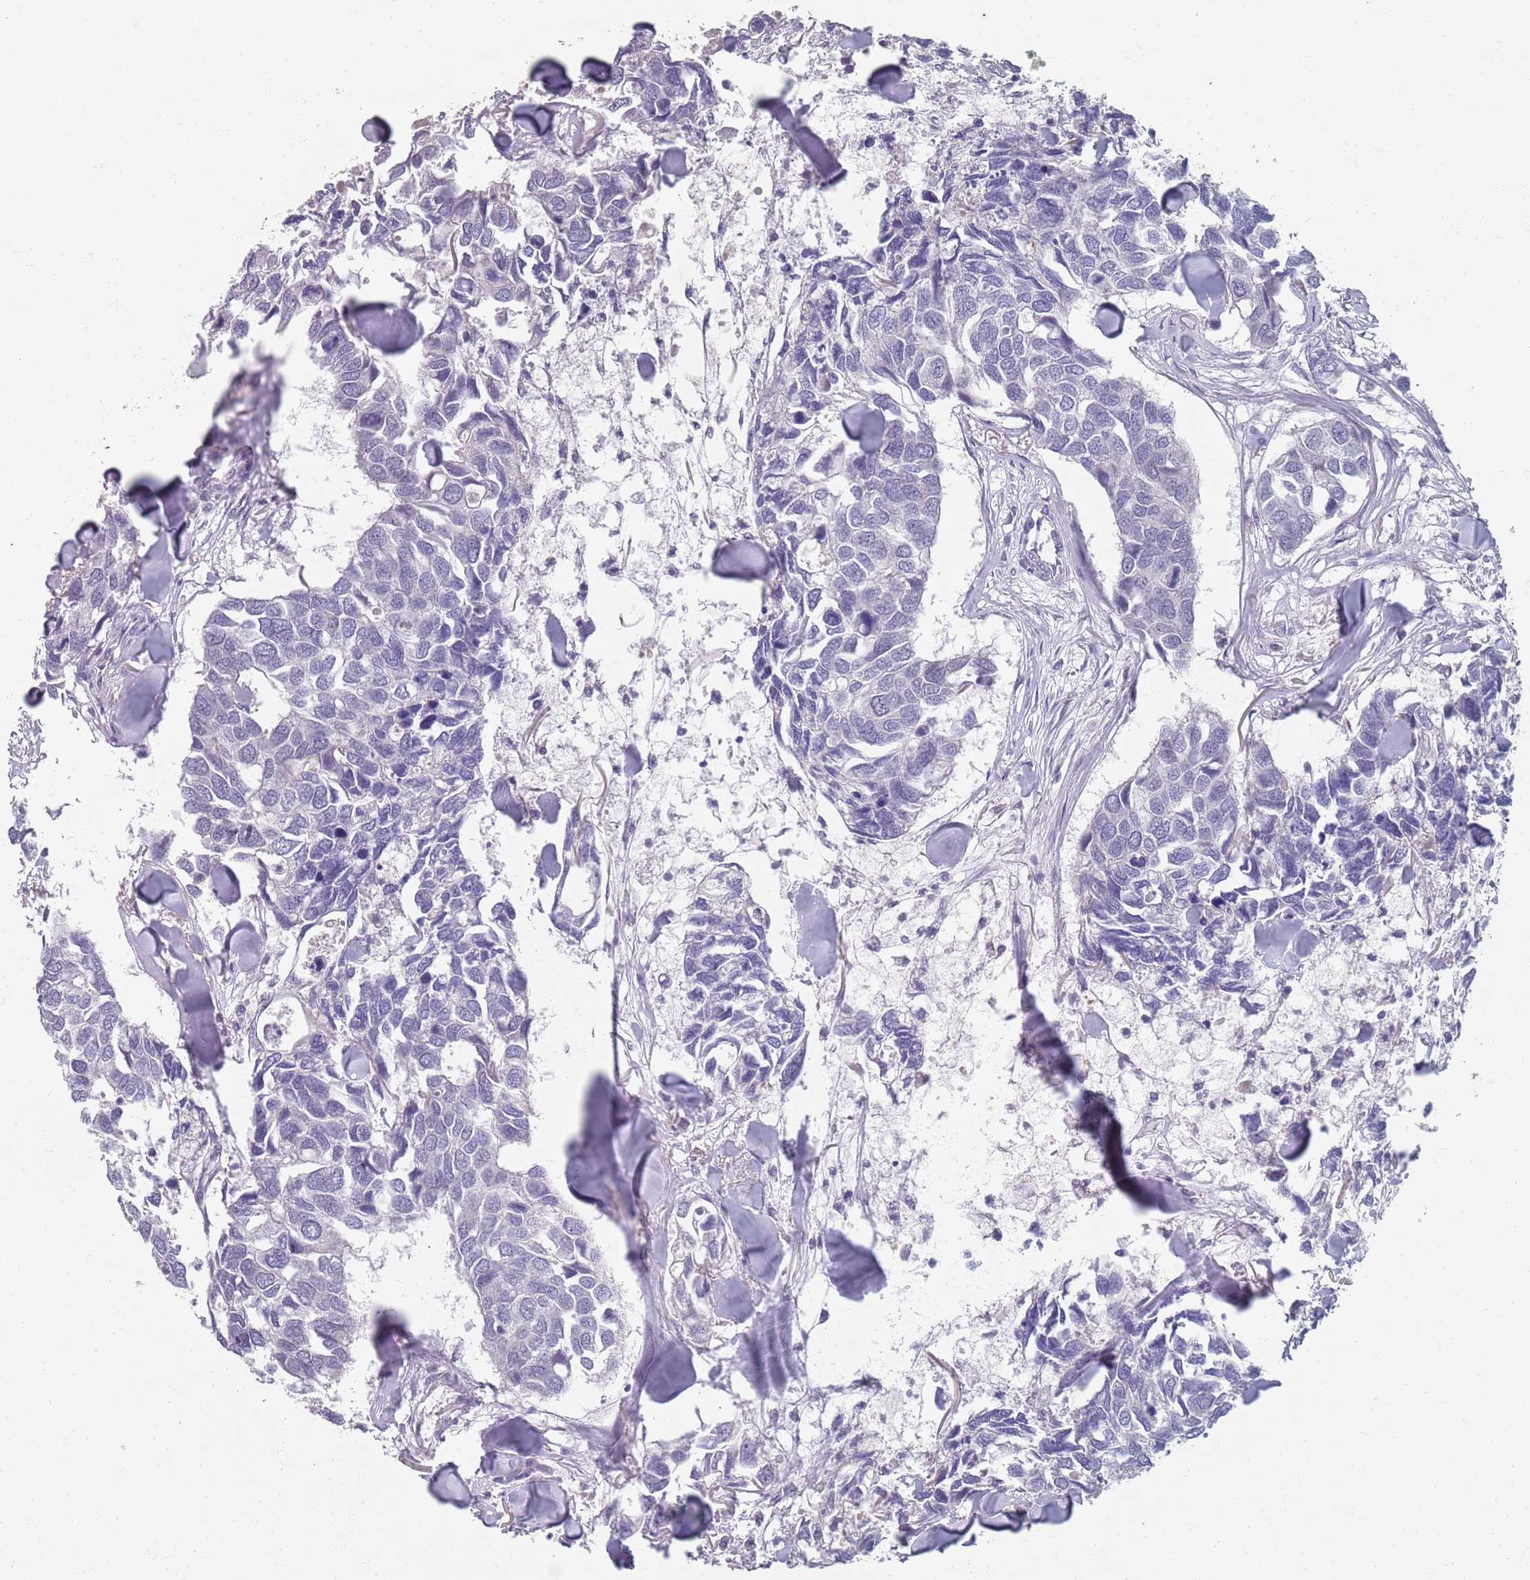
{"staining": {"intensity": "negative", "quantity": "none", "location": "none"}, "tissue": "breast cancer", "cell_type": "Tumor cells", "image_type": "cancer", "snomed": [{"axis": "morphology", "description": "Duct carcinoma"}, {"axis": "topography", "description": "Breast"}], "caption": "Tumor cells show no significant expression in breast cancer.", "gene": "SAMD1", "patient": {"sex": "female", "age": 83}}